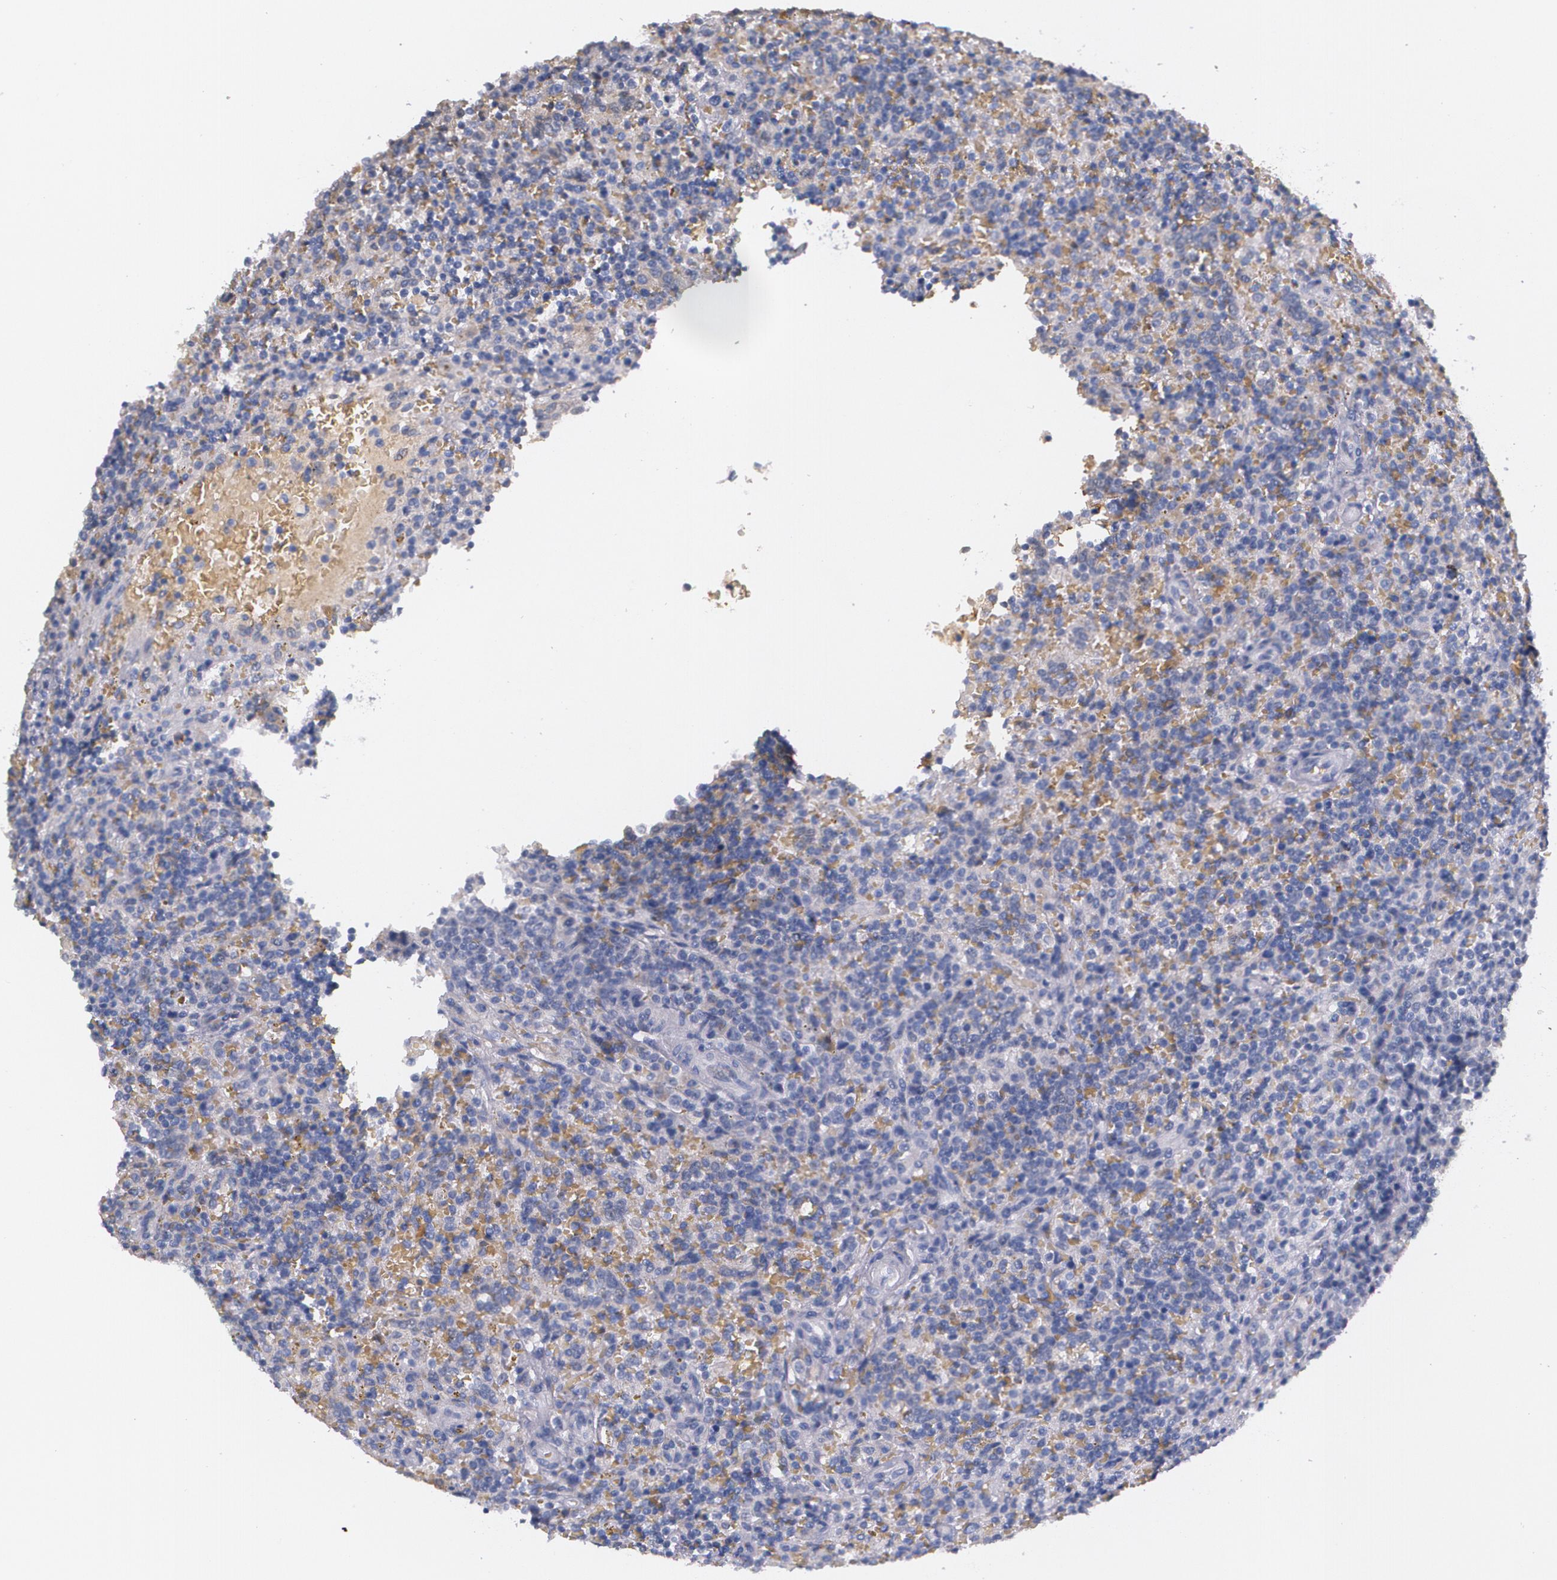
{"staining": {"intensity": "negative", "quantity": "none", "location": "none"}, "tissue": "lymphoma", "cell_type": "Tumor cells", "image_type": "cancer", "snomed": [{"axis": "morphology", "description": "Malignant lymphoma, non-Hodgkin's type, Low grade"}, {"axis": "topography", "description": "Spleen"}], "caption": "Low-grade malignant lymphoma, non-Hodgkin's type stained for a protein using immunohistochemistry demonstrates no expression tumor cells.", "gene": "AMBP", "patient": {"sex": "male", "age": 67}}